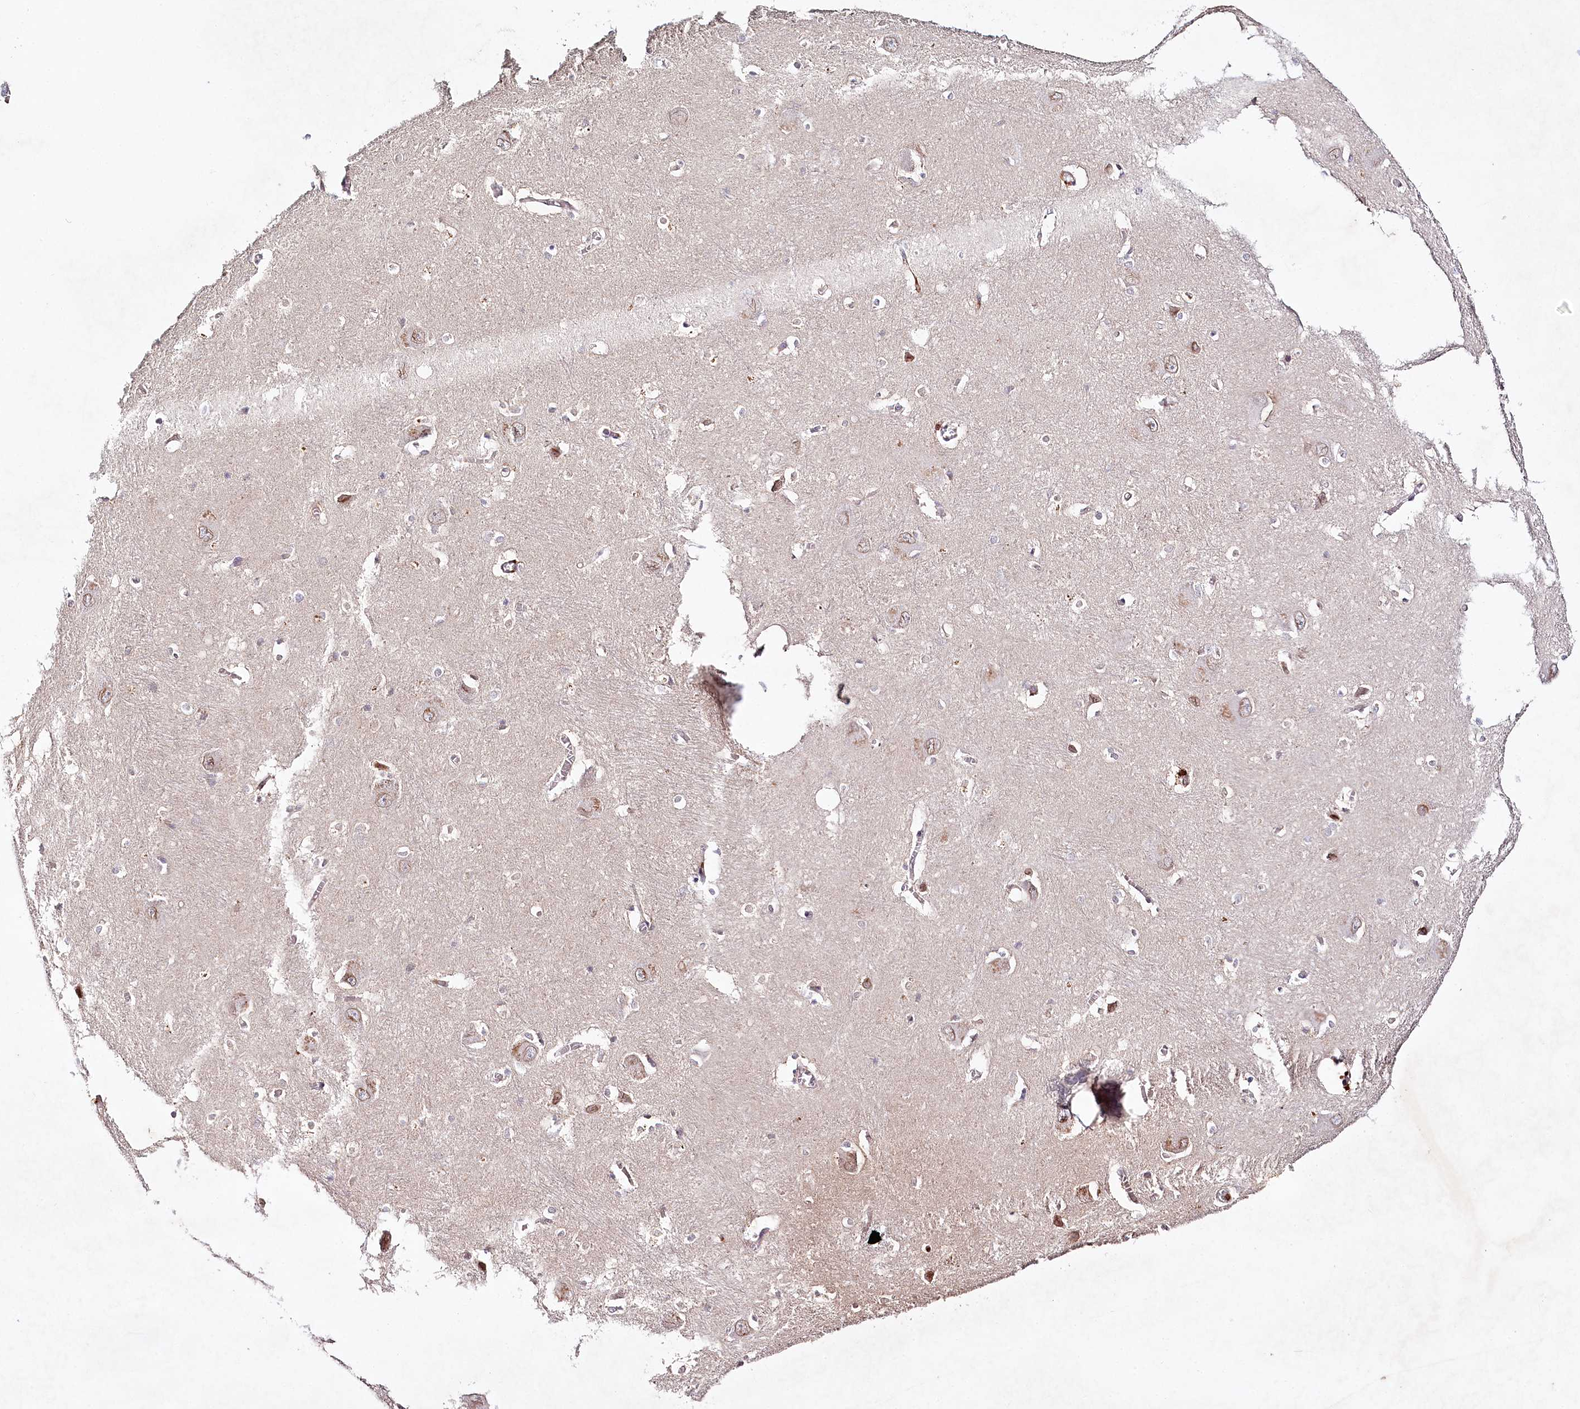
{"staining": {"intensity": "moderate", "quantity": "<25%", "location": "nuclear"}, "tissue": "caudate", "cell_type": "Glial cells", "image_type": "normal", "snomed": [{"axis": "morphology", "description": "Normal tissue, NOS"}, {"axis": "topography", "description": "Lateral ventricle wall"}], "caption": "DAB immunohistochemical staining of normal human caudate displays moderate nuclear protein expression in about <25% of glial cells.", "gene": "ALDH3B1", "patient": {"sex": "male", "age": 37}}